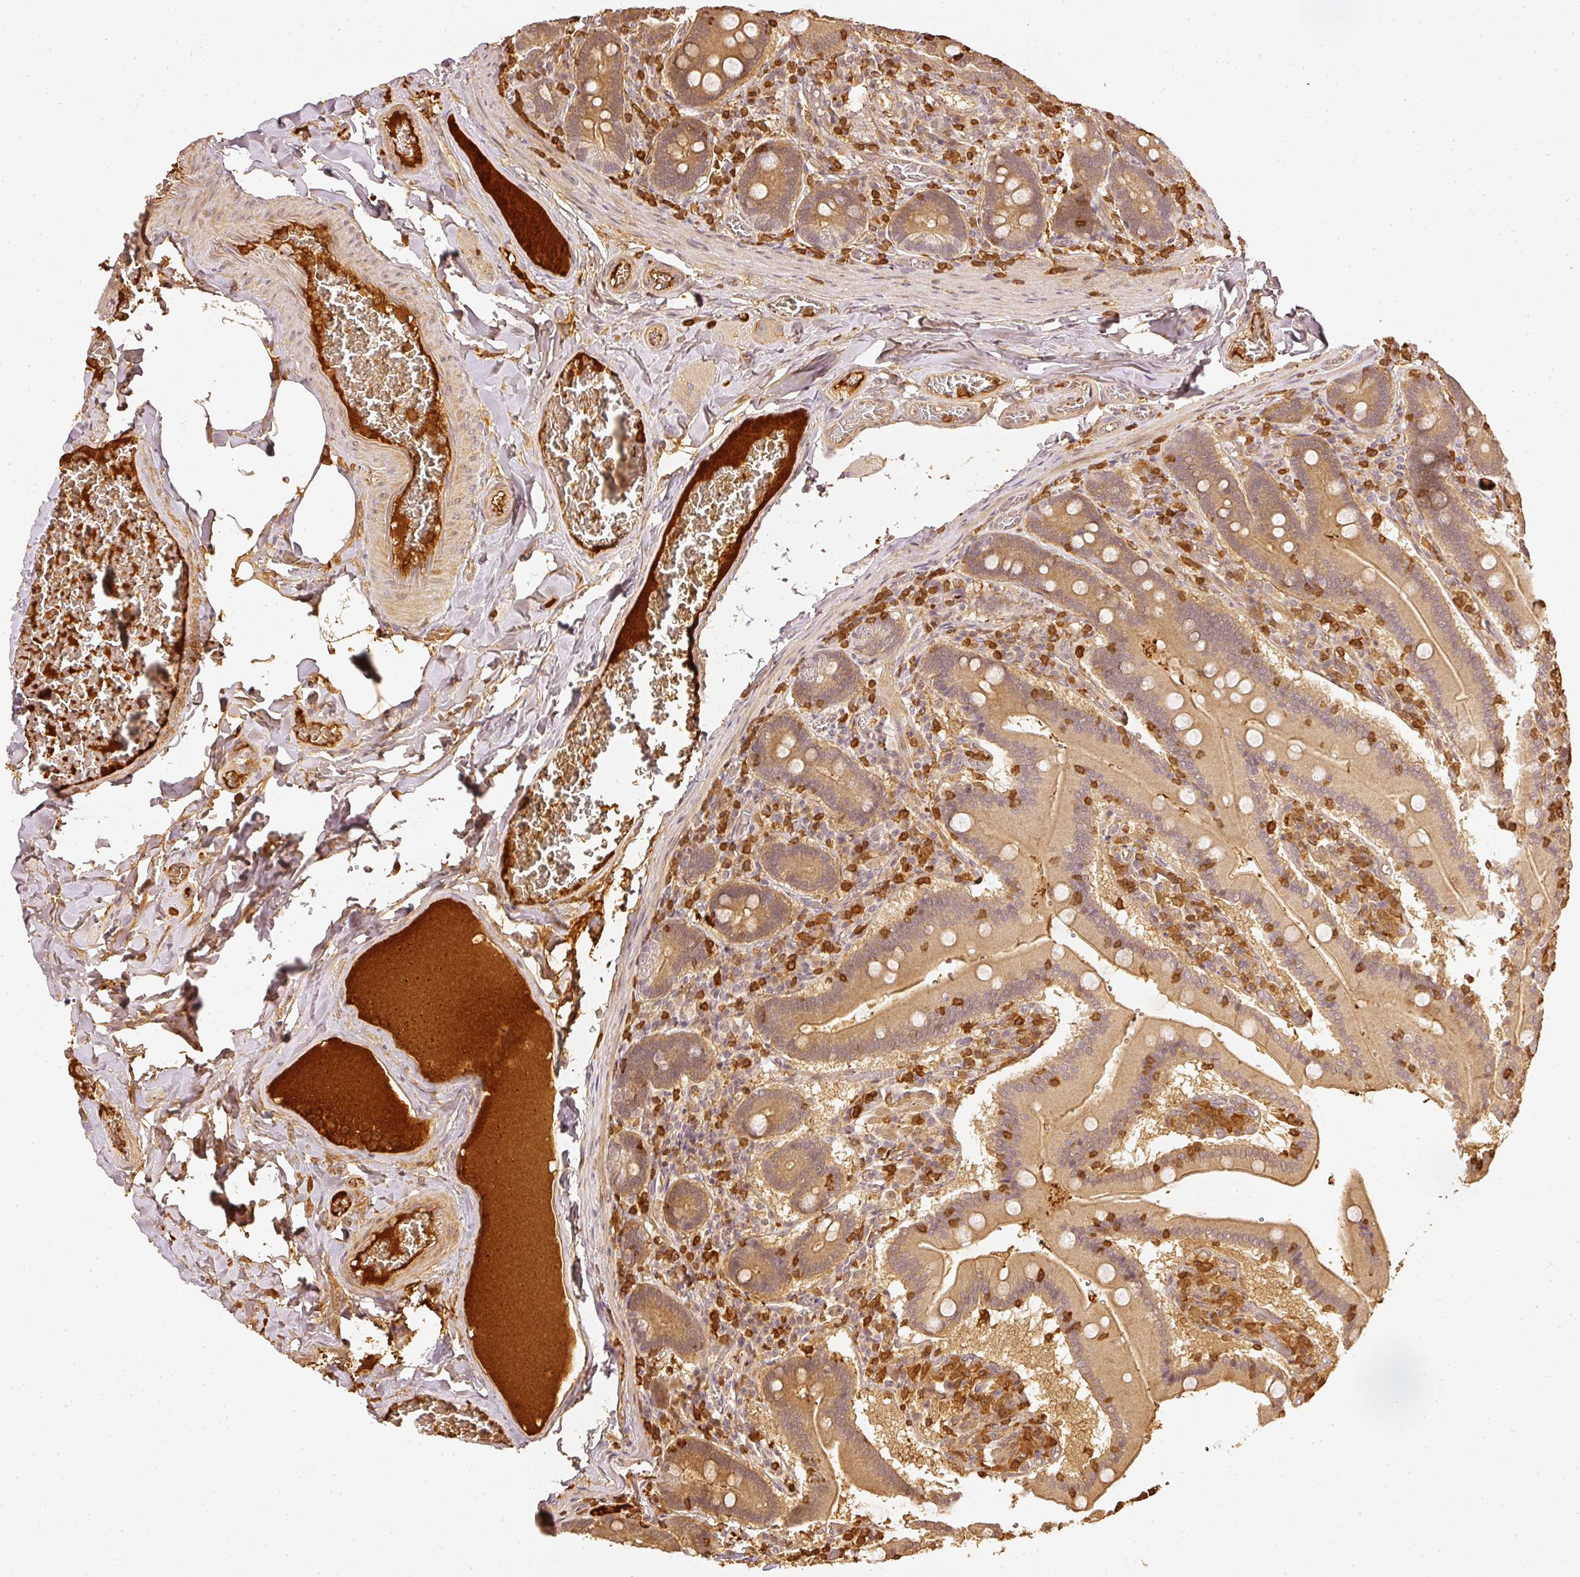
{"staining": {"intensity": "moderate", "quantity": ">75%", "location": "cytoplasmic/membranous"}, "tissue": "duodenum", "cell_type": "Glandular cells", "image_type": "normal", "snomed": [{"axis": "morphology", "description": "Normal tissue, NOS"}, {"axis": "topography", "description": "Duodenum"}], "caption": "Protein staining exhibits moderate cytoplasmic/membranous positivity in about >75% of glandular cells in normal duodenum.", "gene": "PFN1", "patient": {"sex": "female", "age": 62}}